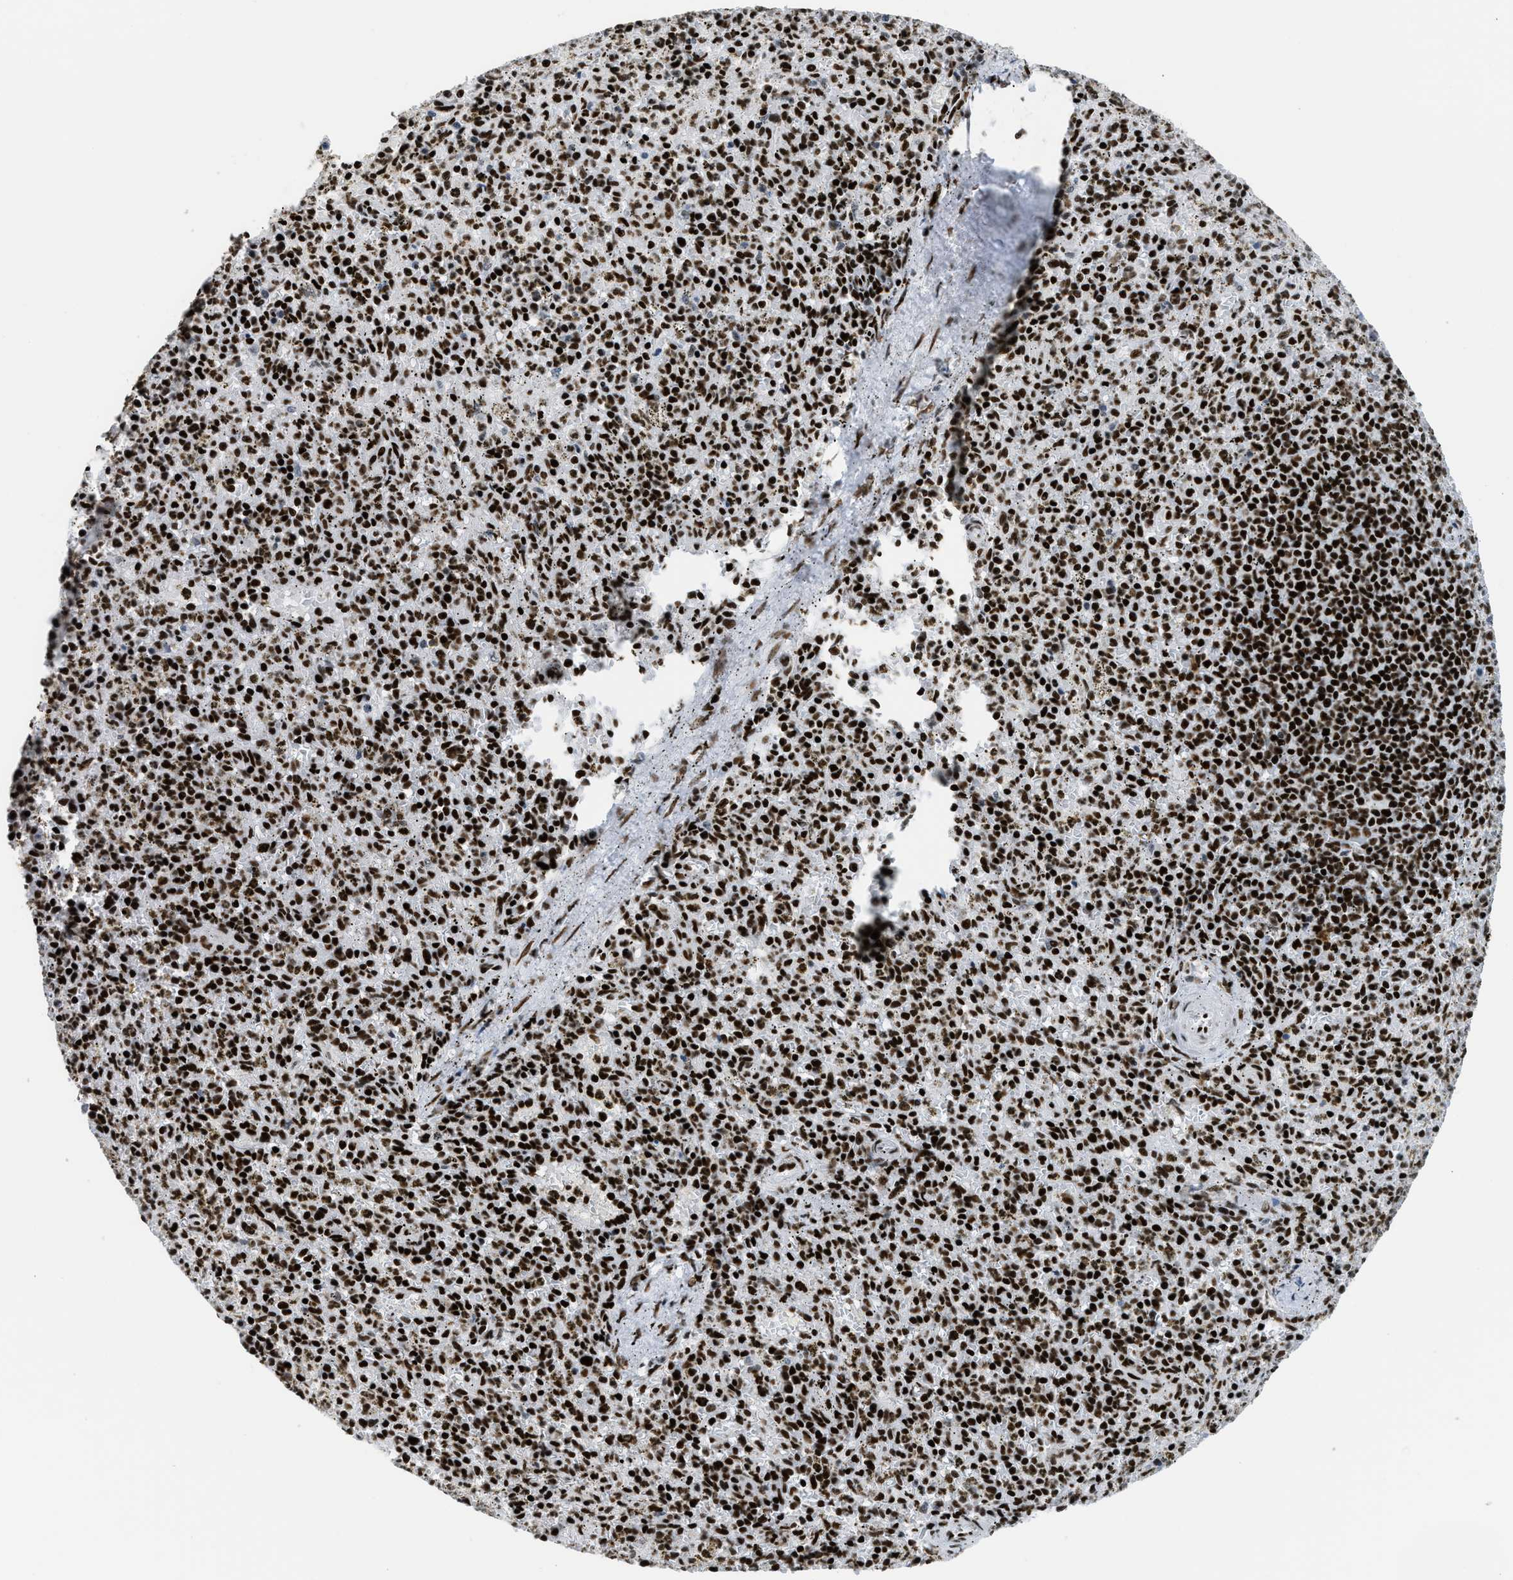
{"staining": {"intensity": "strong", "quantity": ">75%", "location": "nuclear"}, "tissue": "spleen", "cell_type": "Cells in red pulp", "image_type": "normal", "snomed": [{"axis": "morphology", "description": "Normal tissue, NOS"}, {"axis": "topography", "description": "Spleen"}], "caption": "This is a micrograph of IHC staining of normal spleen, which shows strong expression in the nuclear of cells in red pulp.", "gene": "PIF1", "patient": {"sex": "male", "age": 72}}